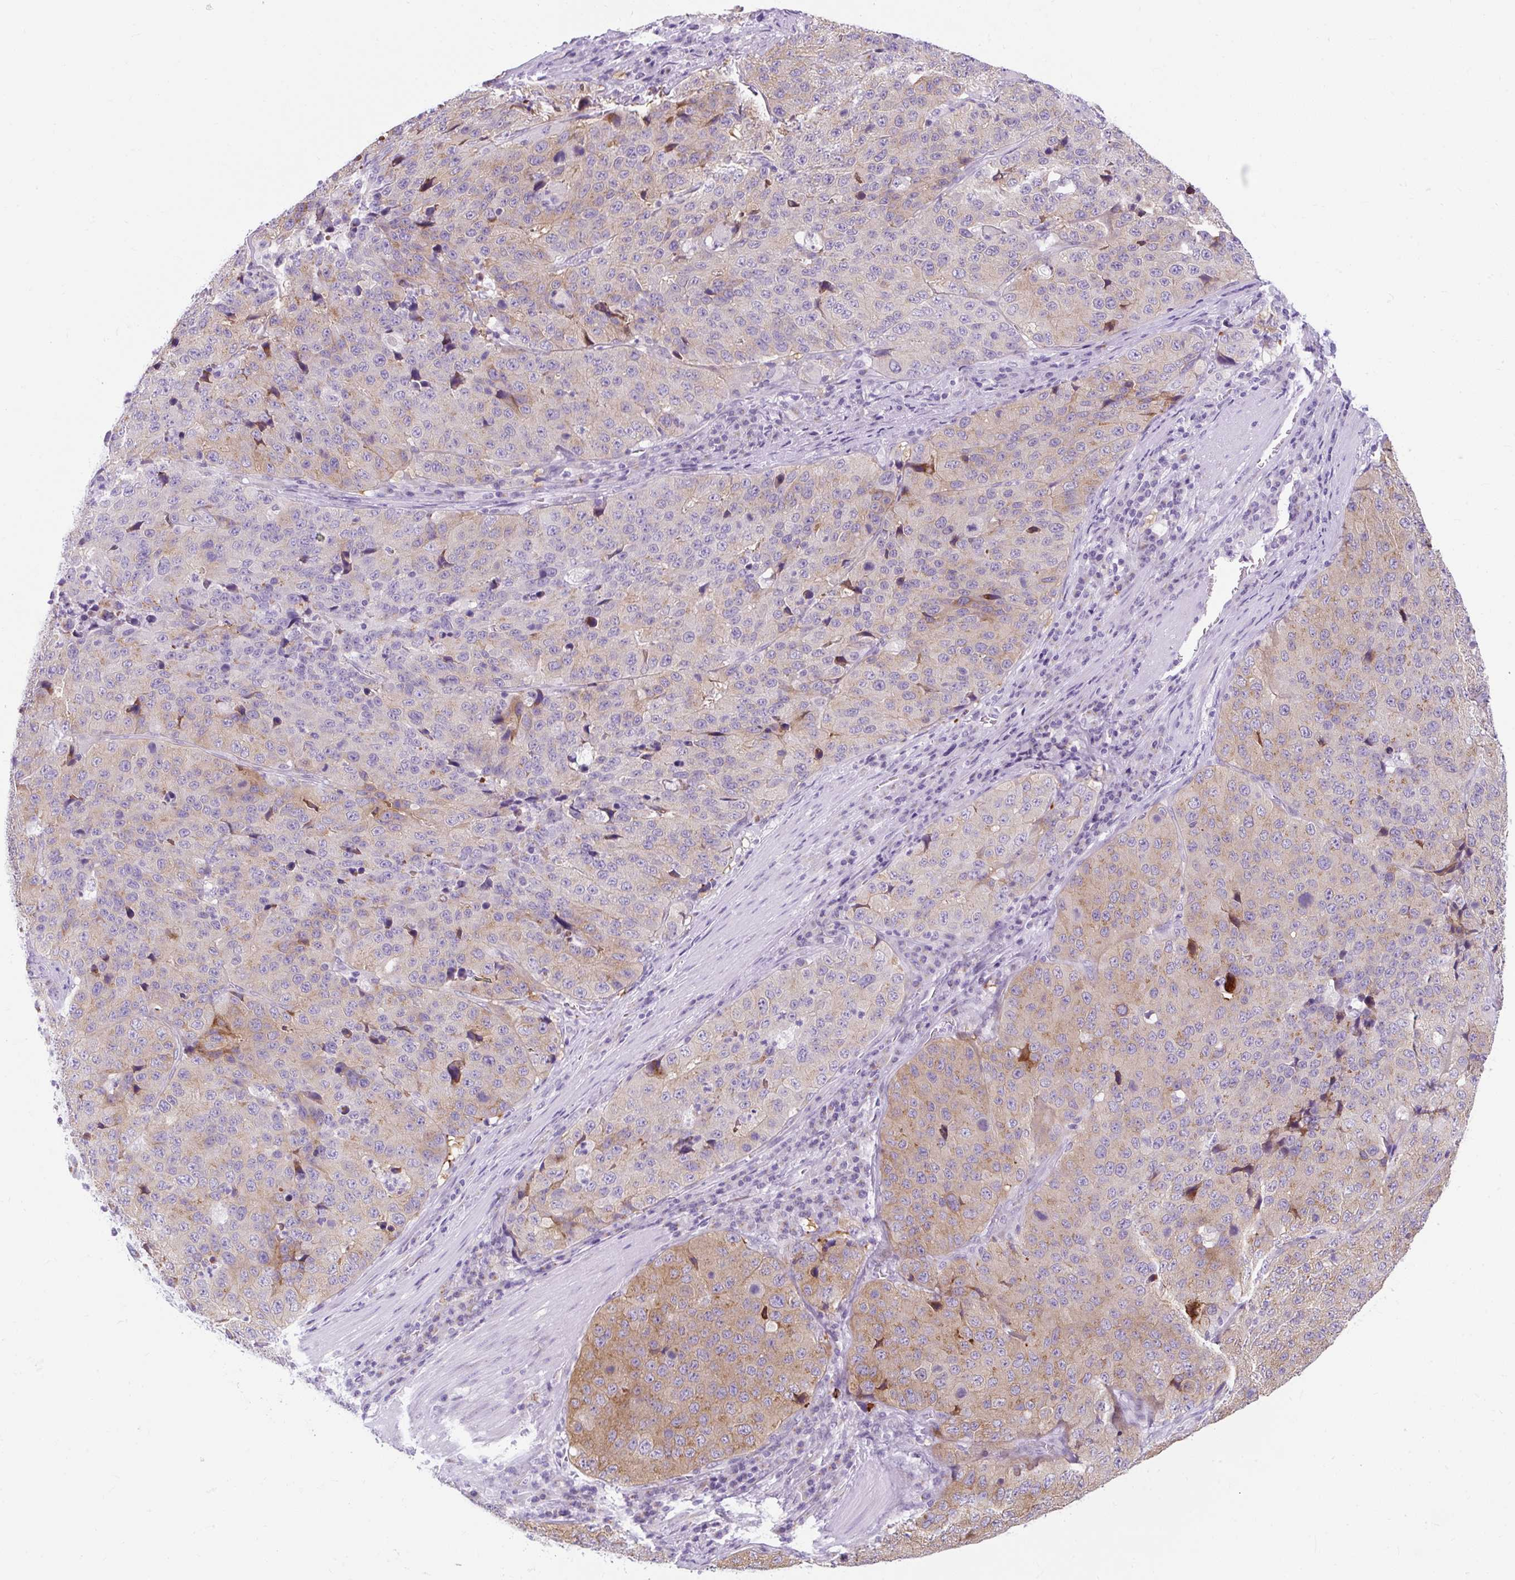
{"staining": {"intensity": "moderate", "quantity": "25%-75%", "location": "cytoplasmic/membranous"}, "tissue": "stomach cancer", "cell_type": "Tumor cells", "image_type": "cancer", "snomed": [{"axis": "morphology", "description": "Adenocarcinoma, NOS"}, {"axis": "topography", "description": "Stomach"}], "caption": "Stomach adenocarcinoma stained for a protein displays moderate cytoplasmic/membranous positivity in tumor cells.", "gene": "GOLGA8A", "patient": {"sex": "male", "age": 71}}